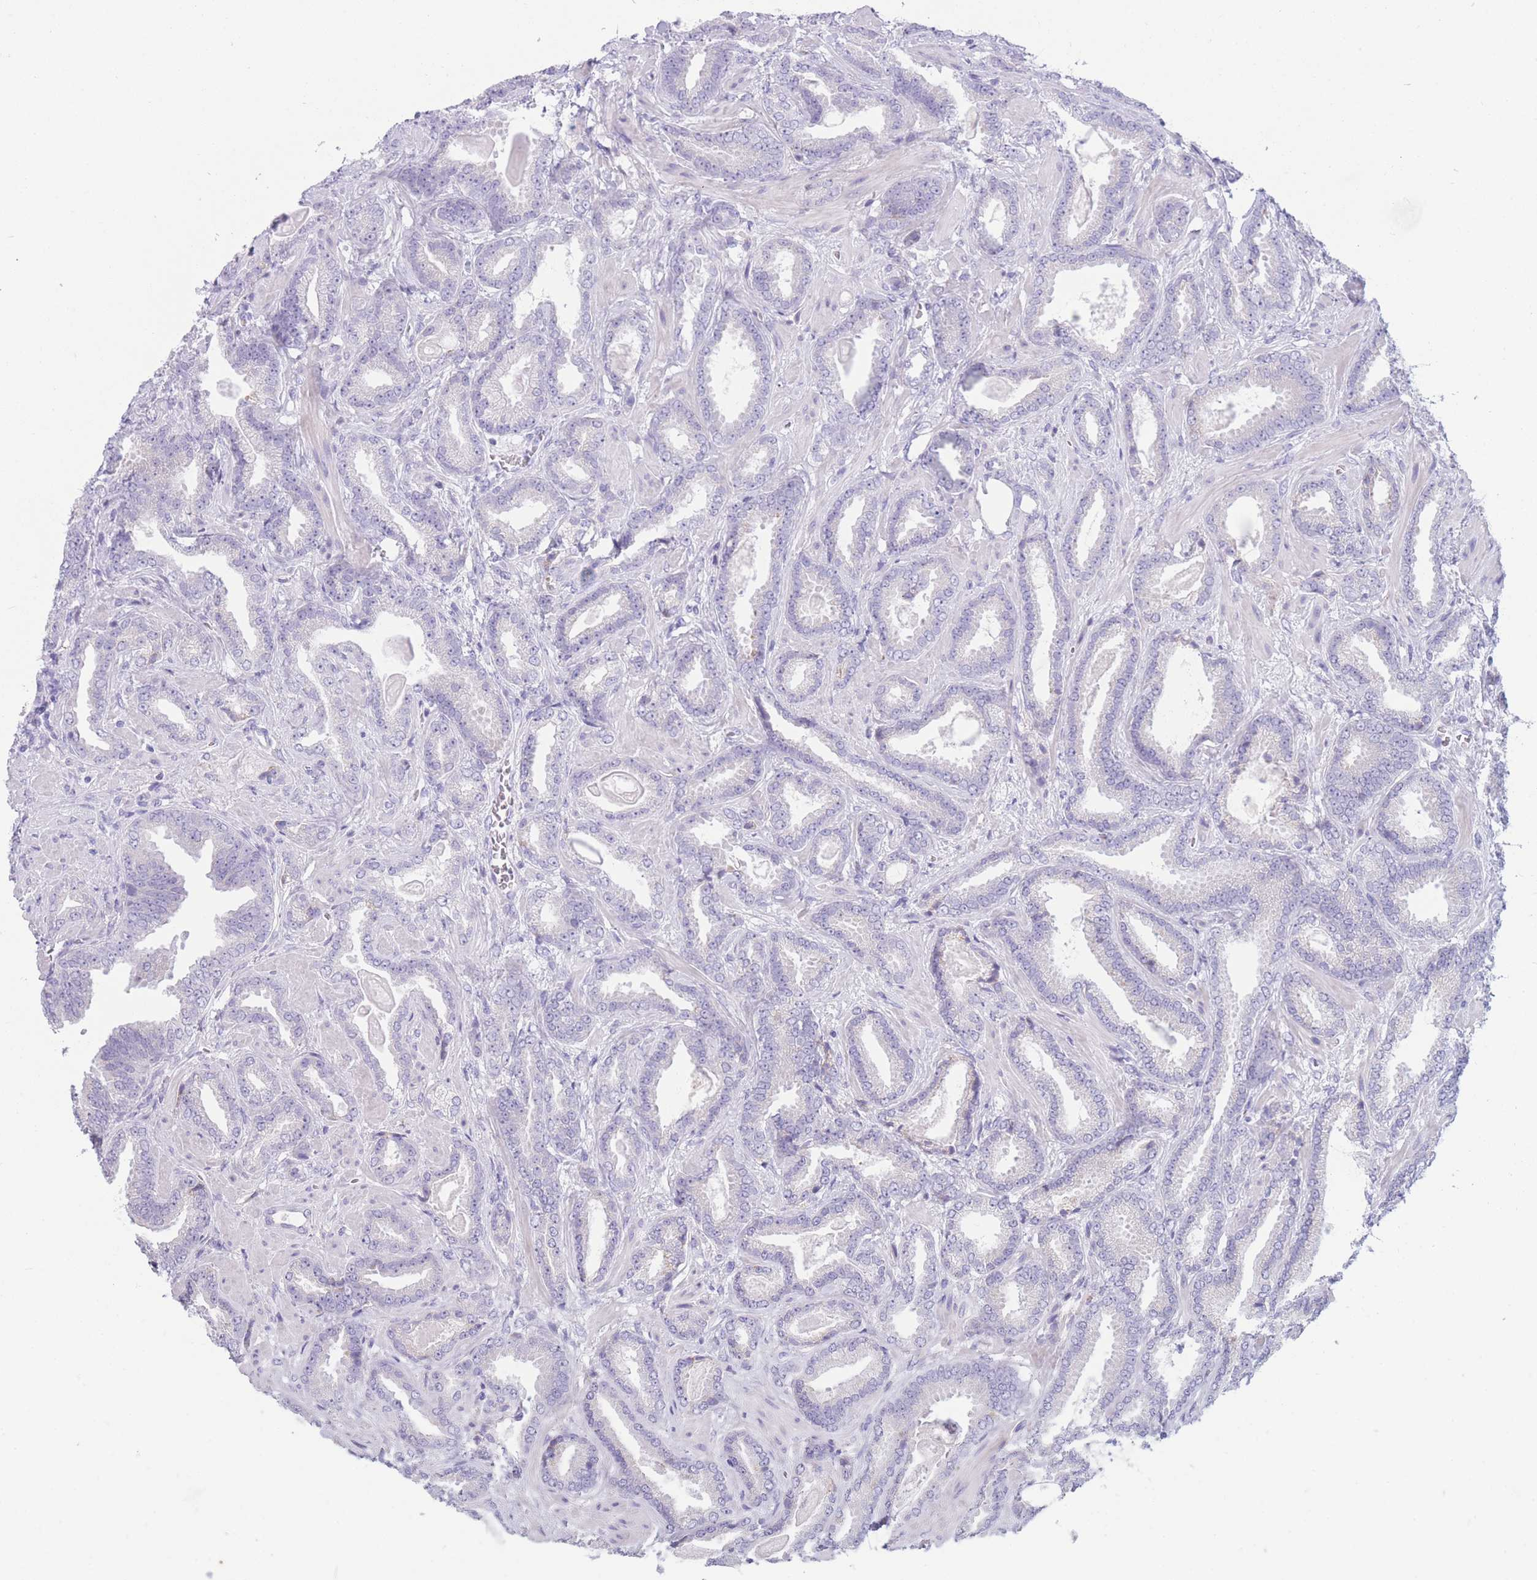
{"staining": {"intensity": "negative", "quantity": "none", "location": "none"}, "tissue": "prostate cancer", "cell_type": "Tumor cells", "image_type": "cancer", "snomed": [{"axis": "morphology", "description": "Adenocarcinoma, Low grade"}, {"axis": "topography", "description": "Prostate"}], "caption": "High power microscopy histopathology image of an immunohistochemistry image of prostate cancer (low-grade adenocarcinoma), revealing no significant expression in tumor cells.", "gene": "COL27A1", "patient": {"sex": "male", "age": 62}}